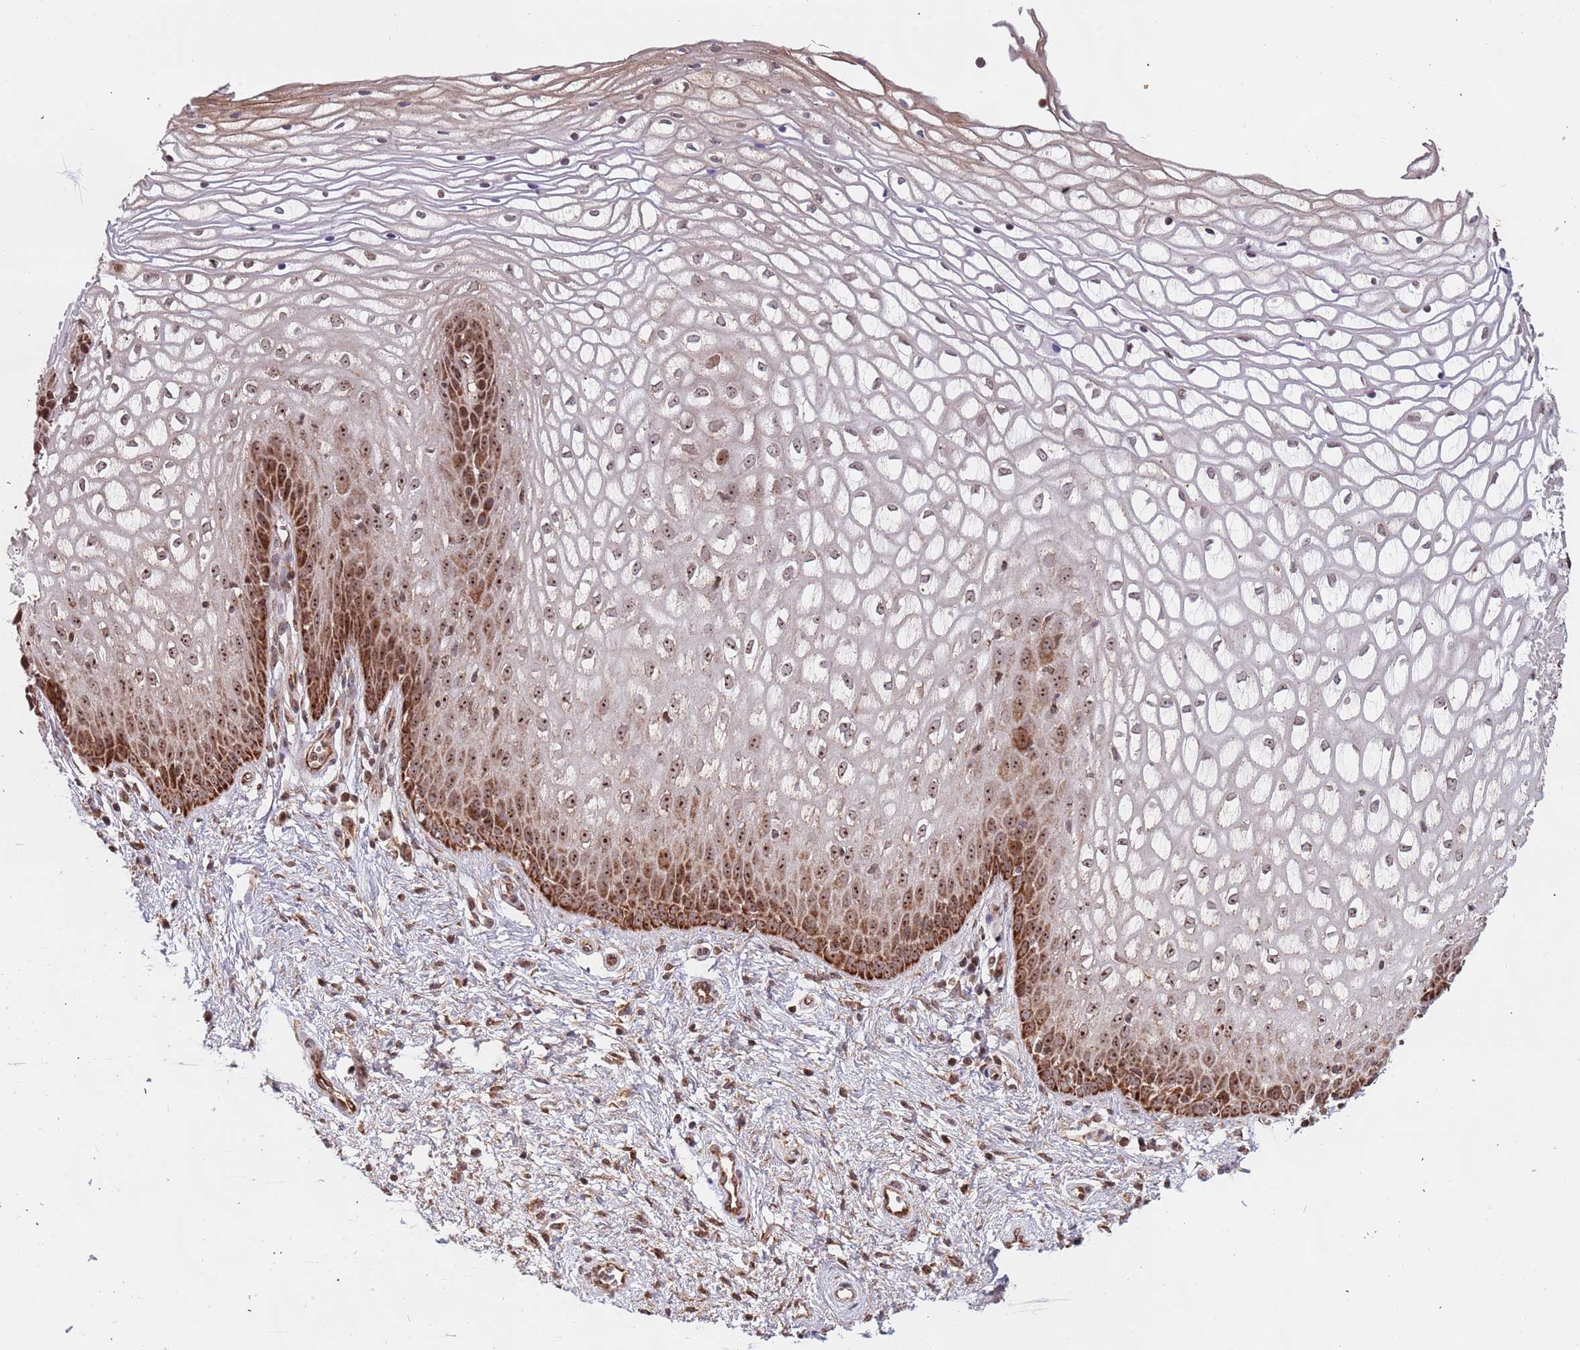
{"staining": {"intensity": "moderate", "quantity": ">75%", "location": "cytoplasmic/membranous,nuclear"}, "tissue": "vagina", "cell_type": "Squamous epithelial cells", "image_type": "normal", "snomed": [{"axis": "morphology", "description": "Normal tissue, NOS"}, {"axis": "topography", "description": "Vagina"}], "caption": "This histopathology image exhibits IHC staining of unremarkable human vagina, with medium moderate cytoplasmic/membranous,nuclear staining in about >75% of squamous epithelial cells.", "gene": "DCHS1", "patient": {"sex": "female", "age": 34}}